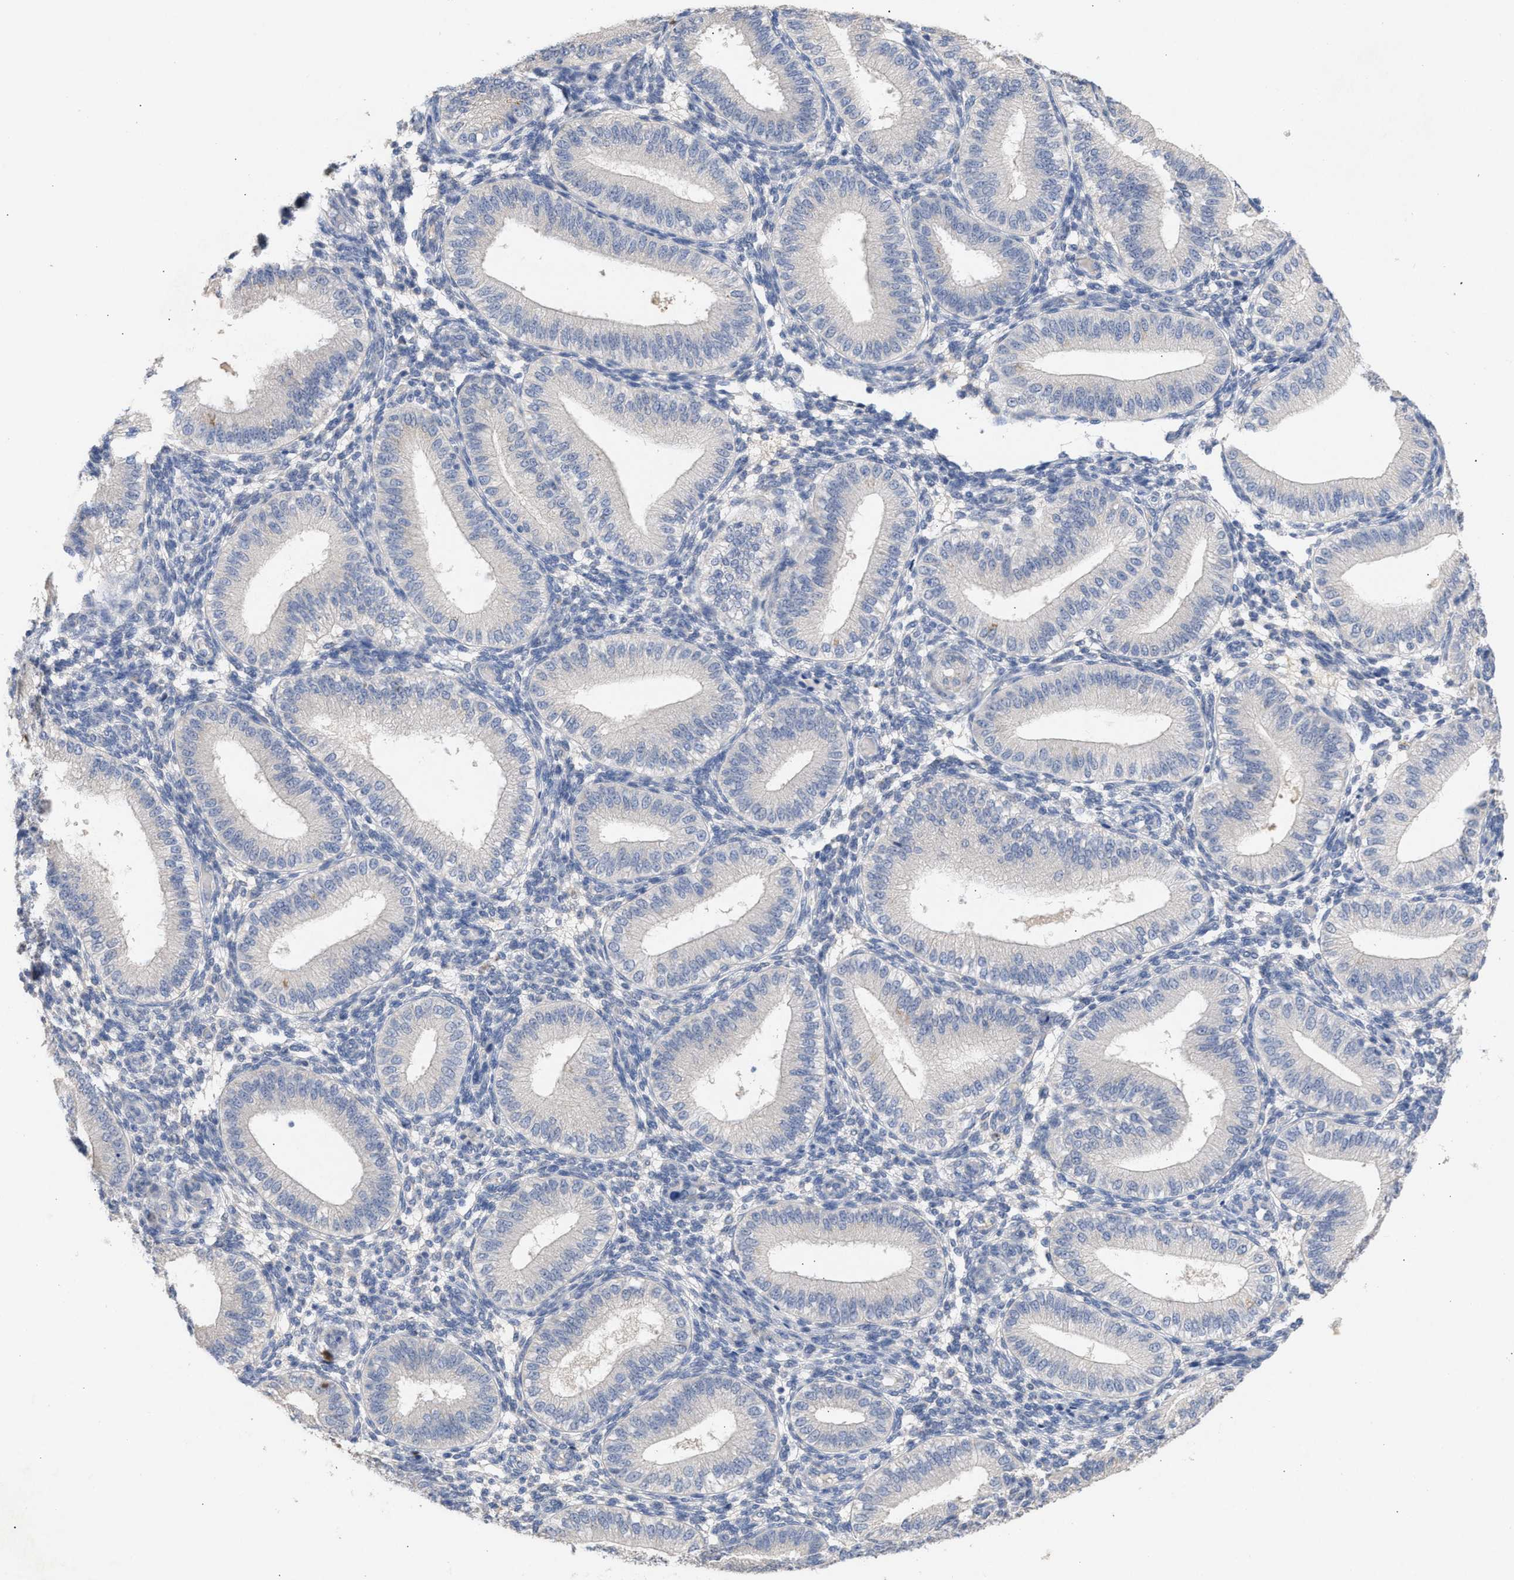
{"staining": {"intensity": "moderate", "quantity": "<25%", "location": "cytoplasmic/membranous"}, "tissue": "endometrium", "cell_type": "Cells in endometrial stroma", "image_type": "normal", "snomed": [{"axis": "morphology", "description": "Normal tissue, NOS"}, {"axis": "topography", "description": "Endometrium"}], "caption": "About <25% of cells in endometrial stroma in unremarkable endometrium exhibit moderate cytoplasmic/membranous protein expression as visualized by brown immunohistochemical staining.", "gene": "SELENOM", "patient": {"sex": "female", "age": 39}}